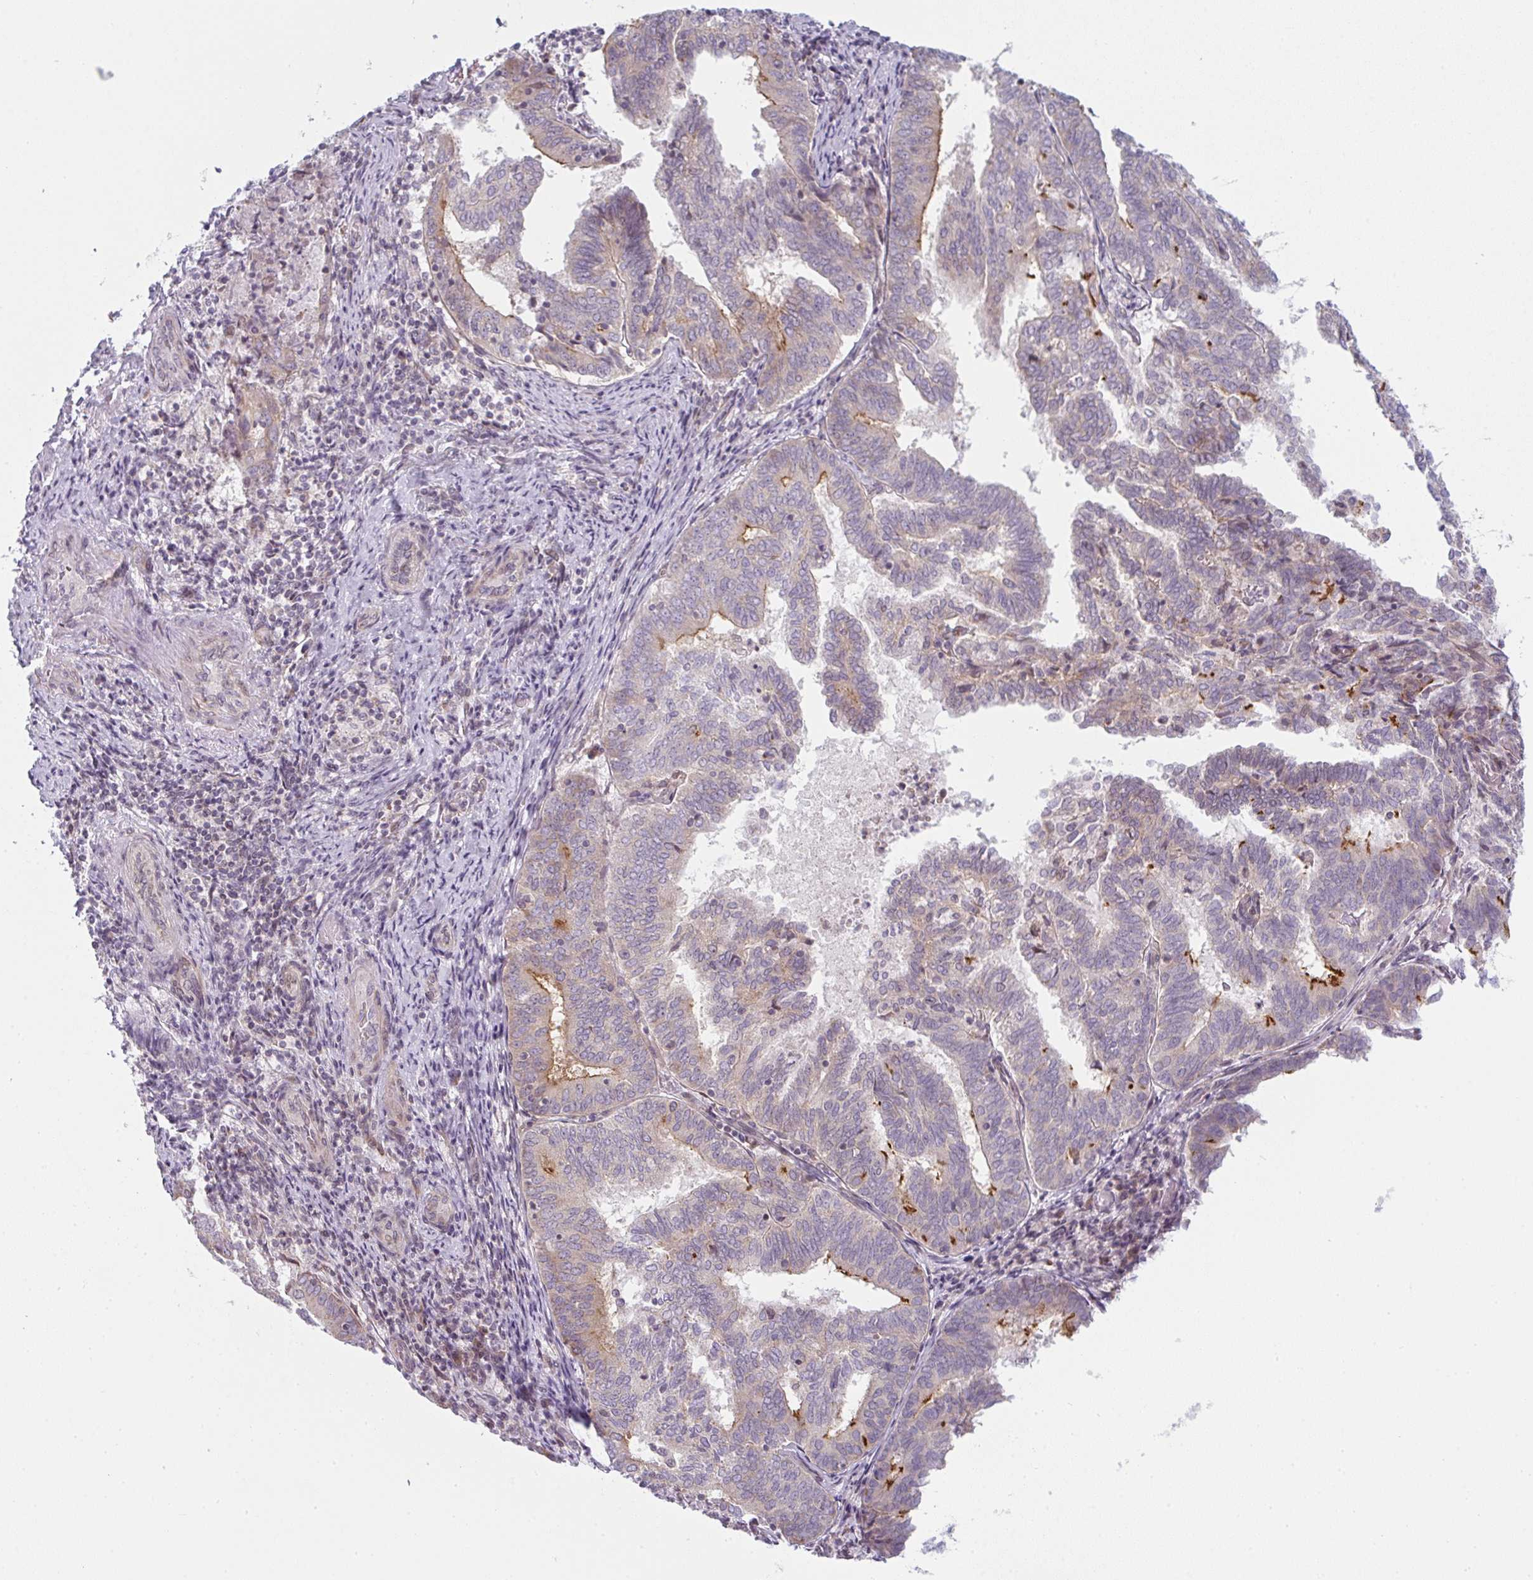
{"staining": {"intensity": "moderate", "quantity": "<25%", "location": "cytoplasmic/membranous"}, "tissue": "endometrial cancer", "cell_type": "Tumor cells", "image_type": "cancer", "snomed": [{"axis": "morphology", "description": "Adenocarcinoma, NOS"}, {"axis": "topography", "description": "Endometrium"}], "caption": "Protein staining demonstrates moderate cytoplasmic/membranous staining in approximately <25% of tumor cells in endometrial cancer (adenocarcinoma). (Stains: DAB (3,3'-diaminobenzidine) in brown, nuclei in blue, Microscopy: brightfield microscopy at high magnification).", "gene": "TMEM237", "patient": {"sex": "female", "age": 80}}